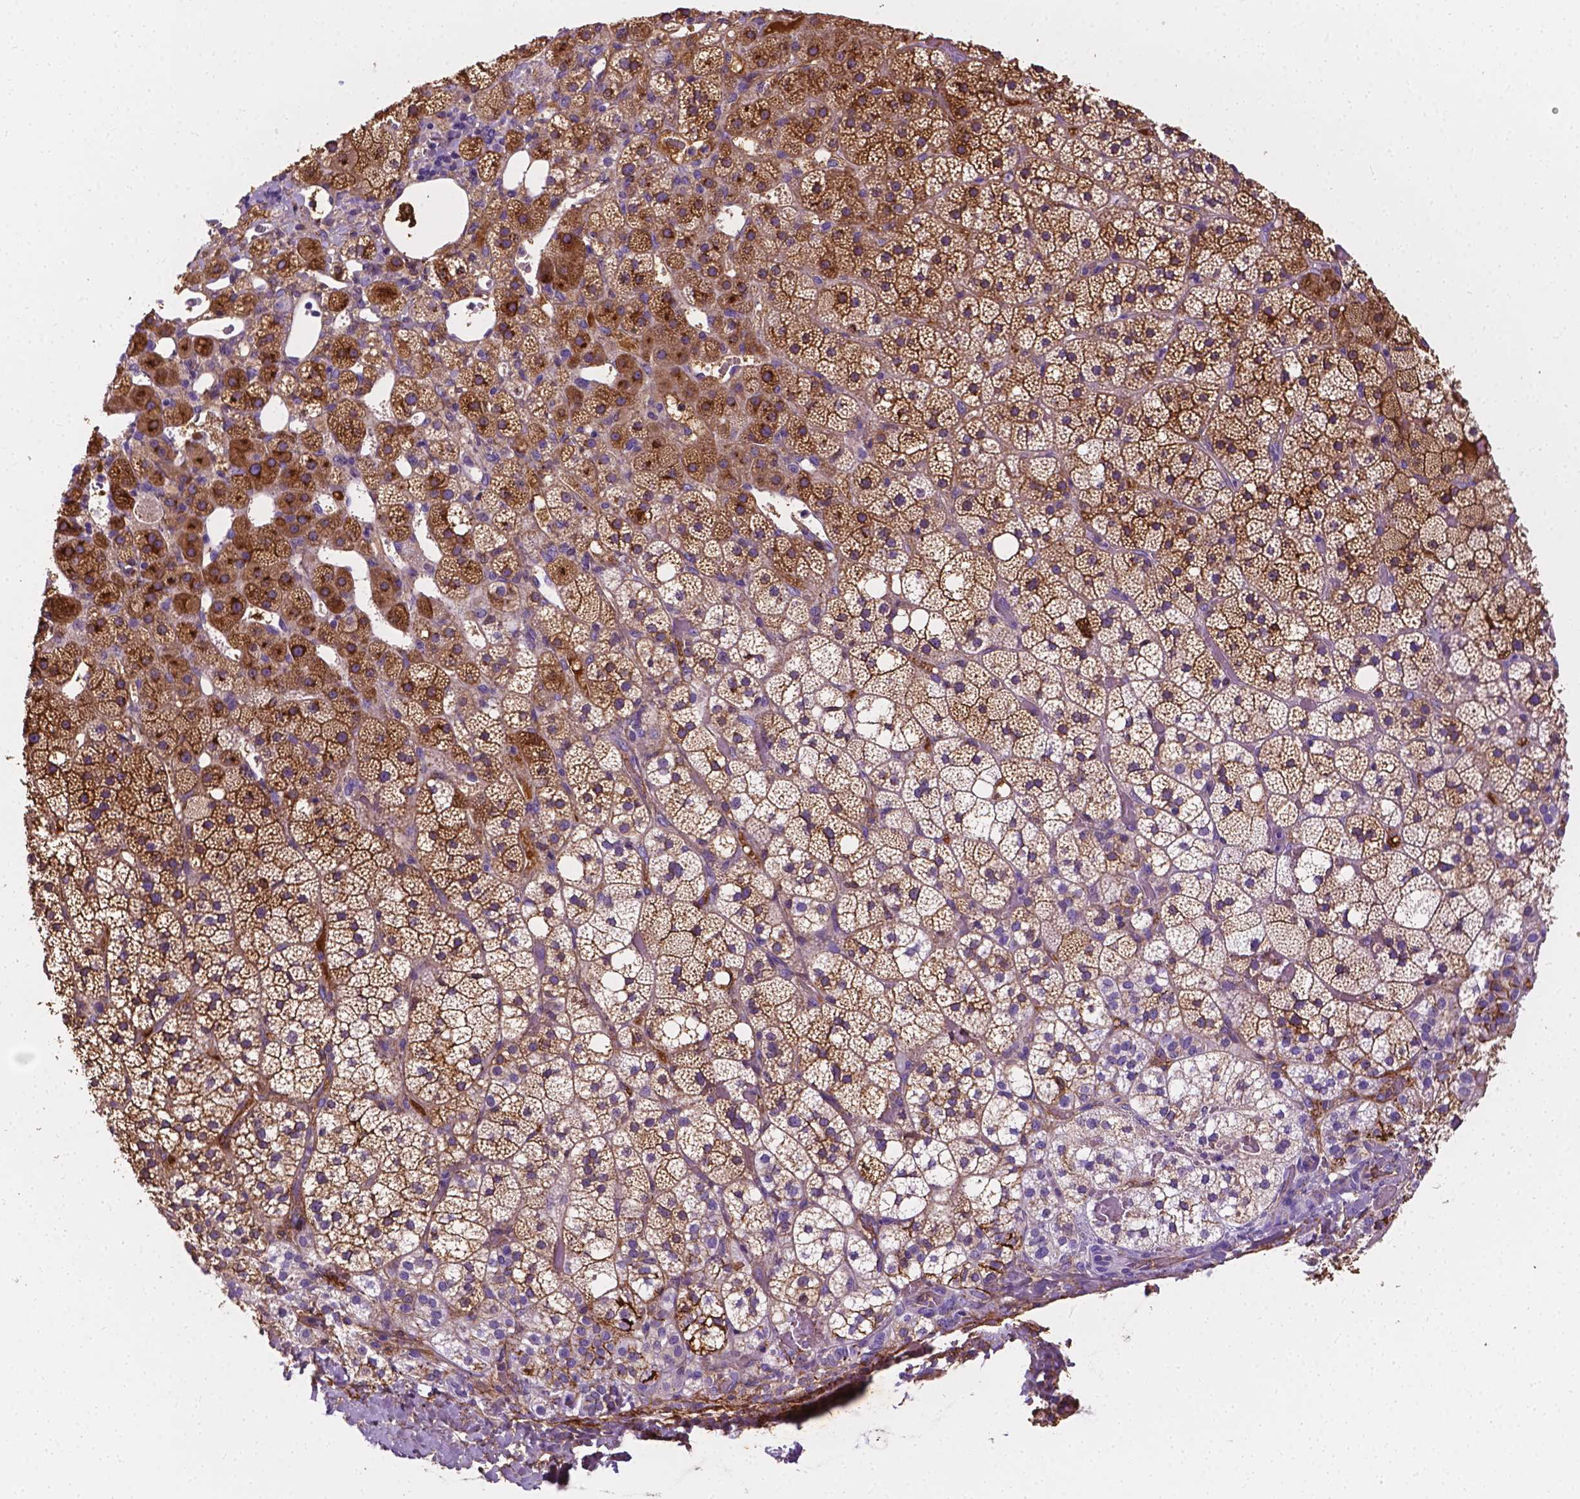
{"staining": {"intensity": "strong", "quantity": ">75%", "location": "cytoplasmic/membranous"}, "tissue": "adrenal gland", "cell_type": "Glandular cells", "image_type": "normal", "snomed": [{"axis": "morphology", "description": "Normal tissue, NOS"}, {"axis": "topography", "description": "Adrenal gland"}], "caption": "Protein expression analysis of unremarkable adrenal gland exhibits strong cytoplasmic/membranous positivity in about >75% of glandular cells. (Brightfield microscopy of DAB IHC at high magnification).", "gene": "APOE", "patient": {"sex": "male", "age": 53}}